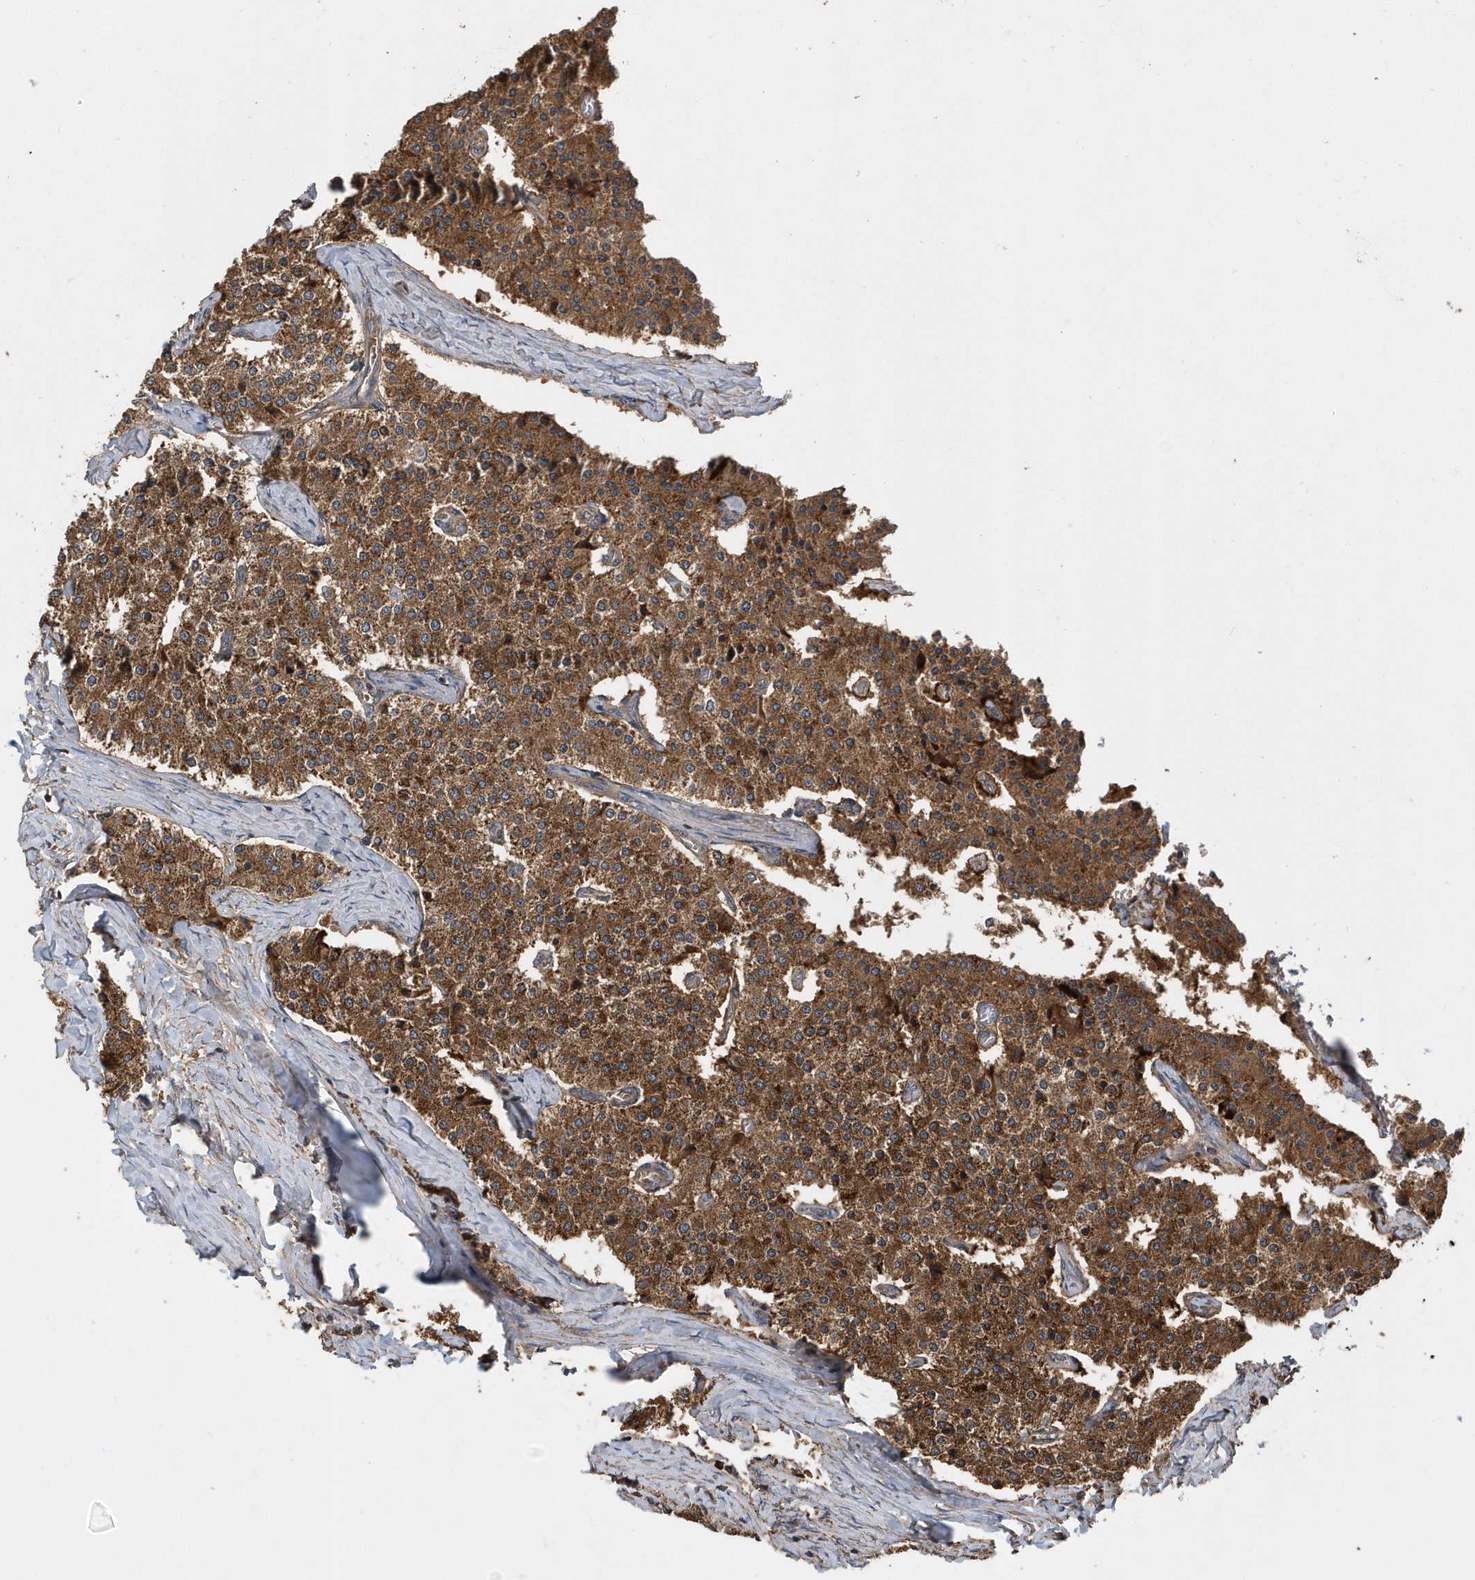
{"staining": {"intensity": "strong", "quantity": ">75%", "location": "cytoplasmic/membranous"}, "tissue": "carcinoid", "cell_type": "Tumor cells", "image_type": "cancer", "snomed": [{"axis": "morphology", "description": "Carcinoid, malignant, NOS"}, {"axis": "topography", "description": "Colon"}], "caption": "This image demonstrates IHC staining of carcinoid (malignant), with high strong cytoplasmic/membranous staining in approximately >75% of tumor cells.", "gene": "TRAIP", "patient": {"sex": "female", "age": 52}}